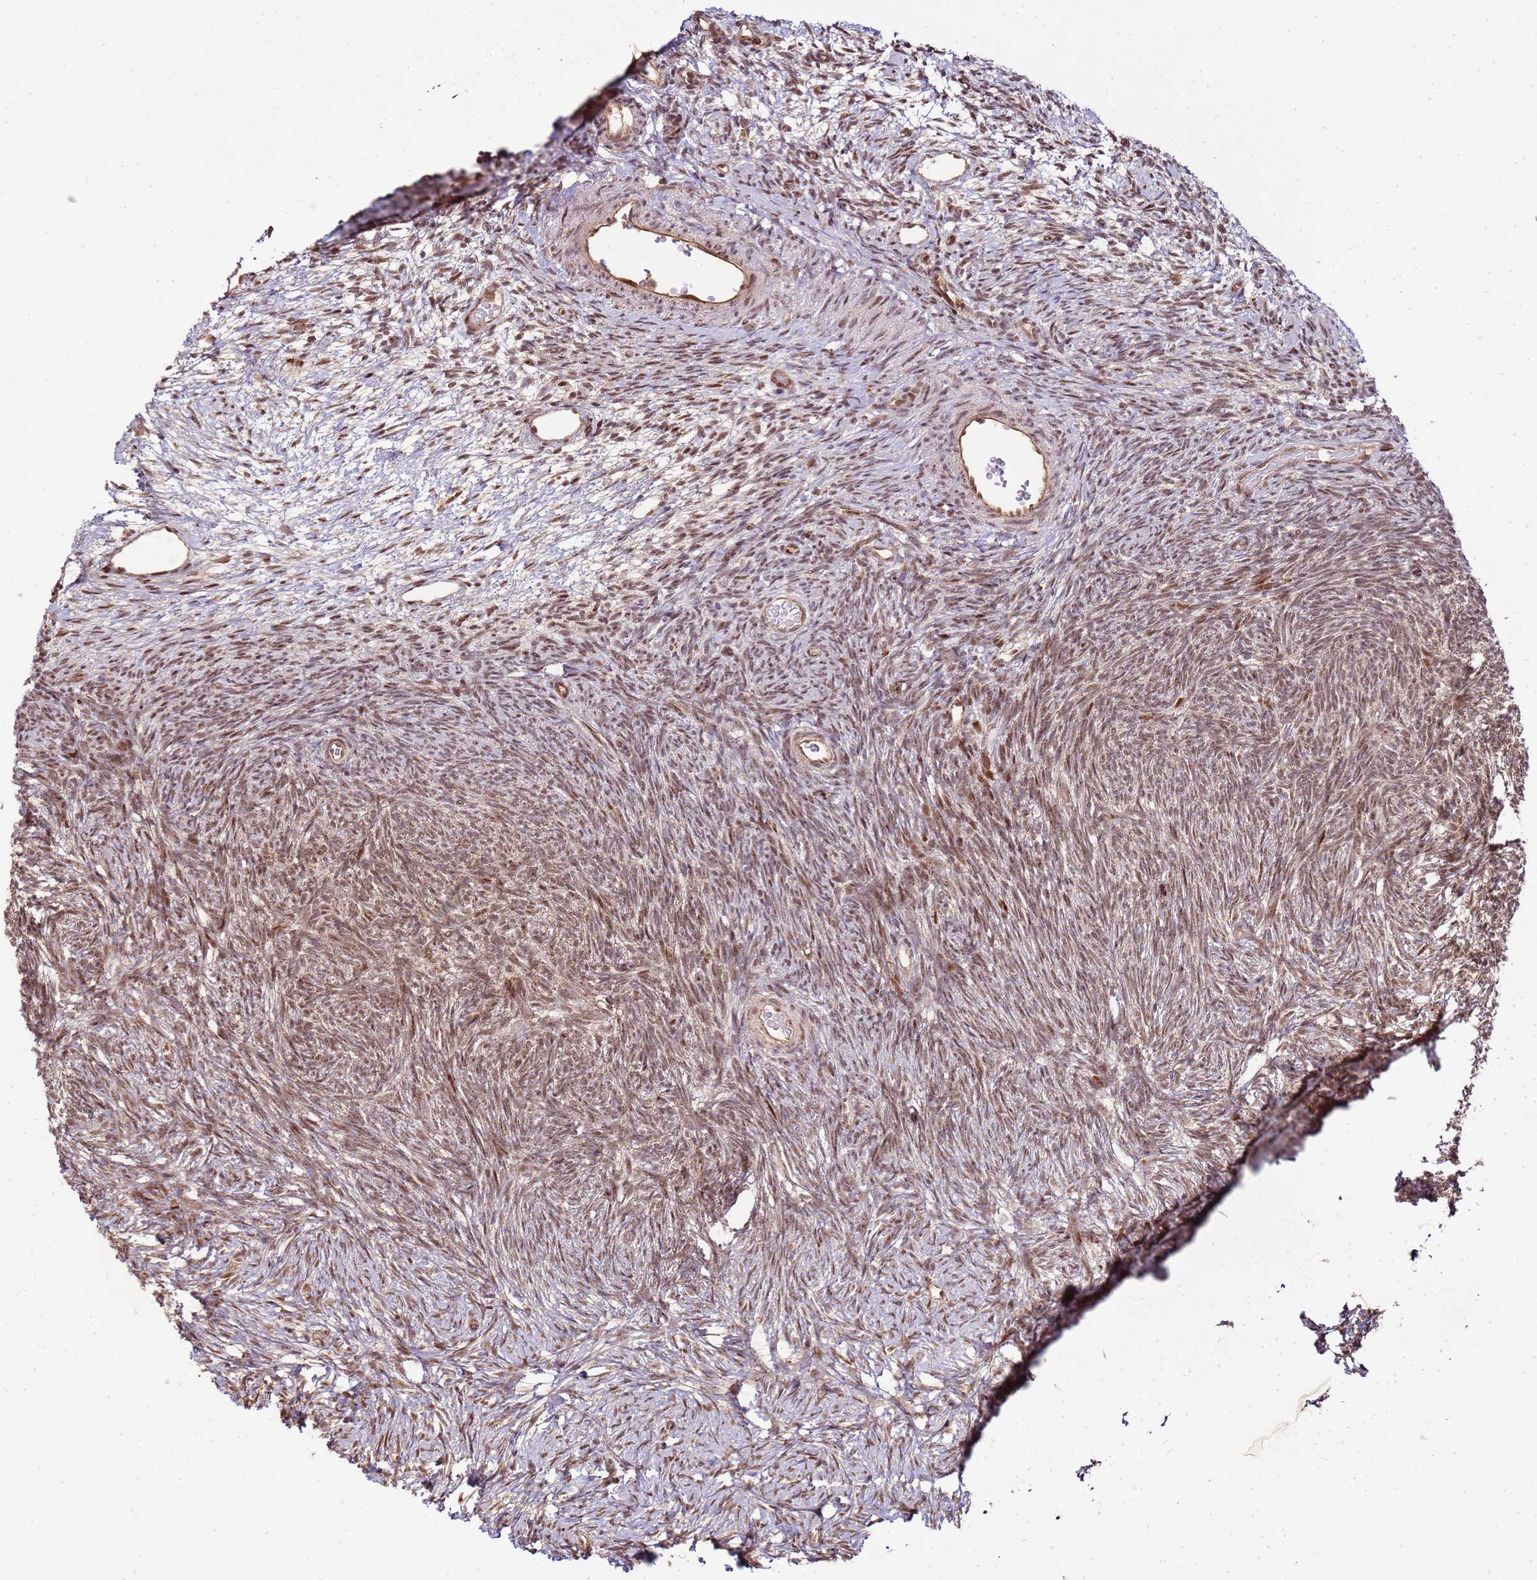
{"staining": {"intensity": "moderate", "quantity": ">75%", "location": "nuclear"}, "tissue": "ovary", "cell_type": "Ovarian stroma cells", "image_type": "normal", "snomed": [{"axis": "morphology", "description": "Normal tissue, NOS"}, {"axis": "topography", "description": "Ovary"}], "caption": "Protein staining of benign ovary displays moderate nuclear expression in approximately >75% of ovarian stroma cells.", "gene": "PEX14", "patient": {"sex": "female", "age": 39}}